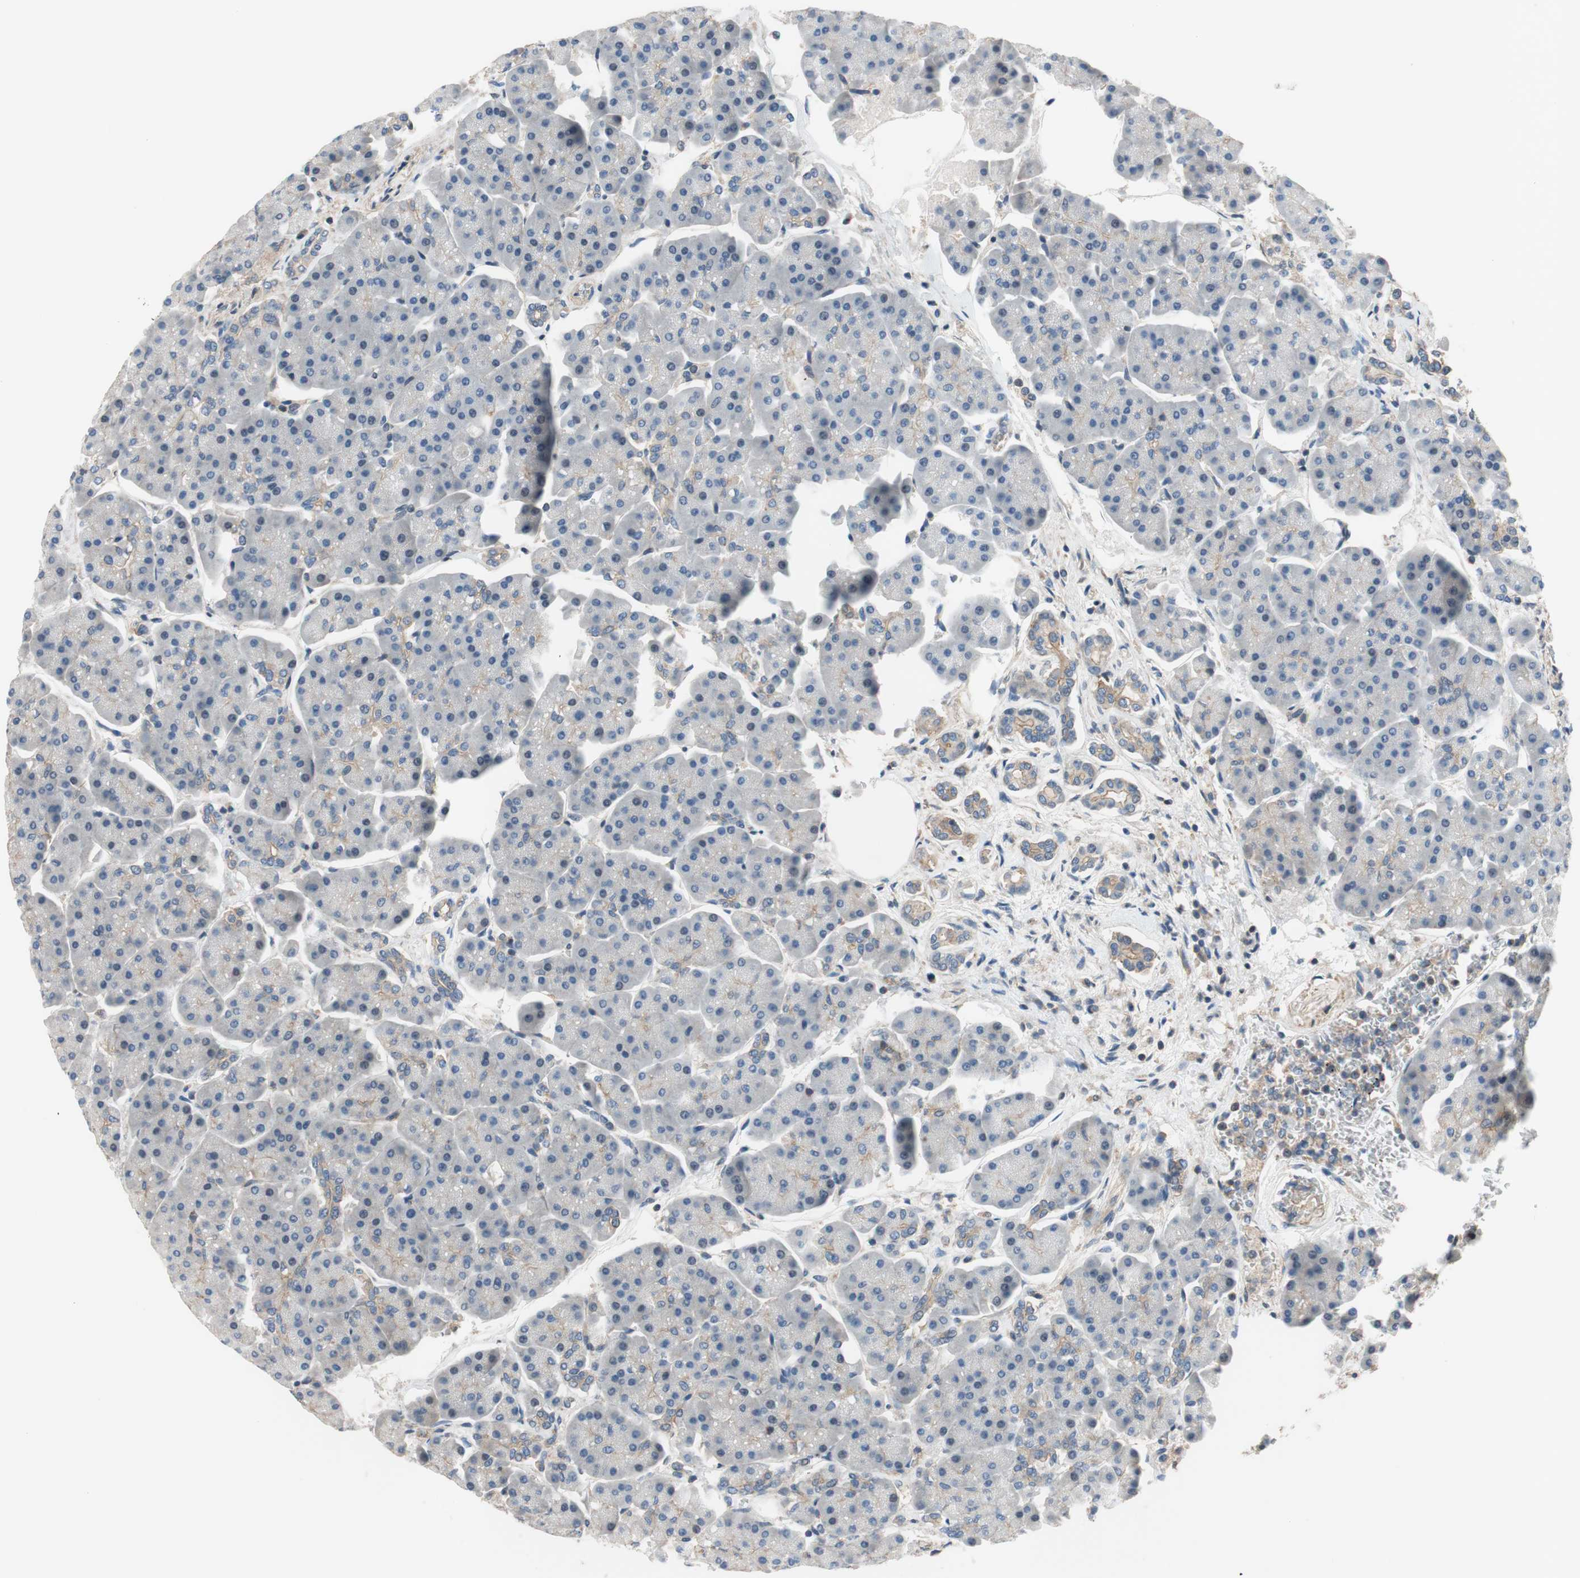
{"staining": {"intensity": "weak", "quantity": ">75%", "location": "cytoplasmic/membranous"}, "tissue": "pancreas", "cell_type": "Exocrine glandular cells", "image_type": "normal", "snomed": [{"axis": "morphology", "description": "Normal tissue, NOS"}, {"axis": "topography", "description": "Pancreas"}], "caption": "Immunohistochemical staining of normal human pancreas shows weak cytoplasmic/membranous protein staining in approximately >75% of exocrine glandular cells. (DAB (3,3'-diaminobenzidine) = brown stain, brightfield microscopy at high magnification).", "gene": "CALML3", "patient": {"sex": "female", "age": 70}}